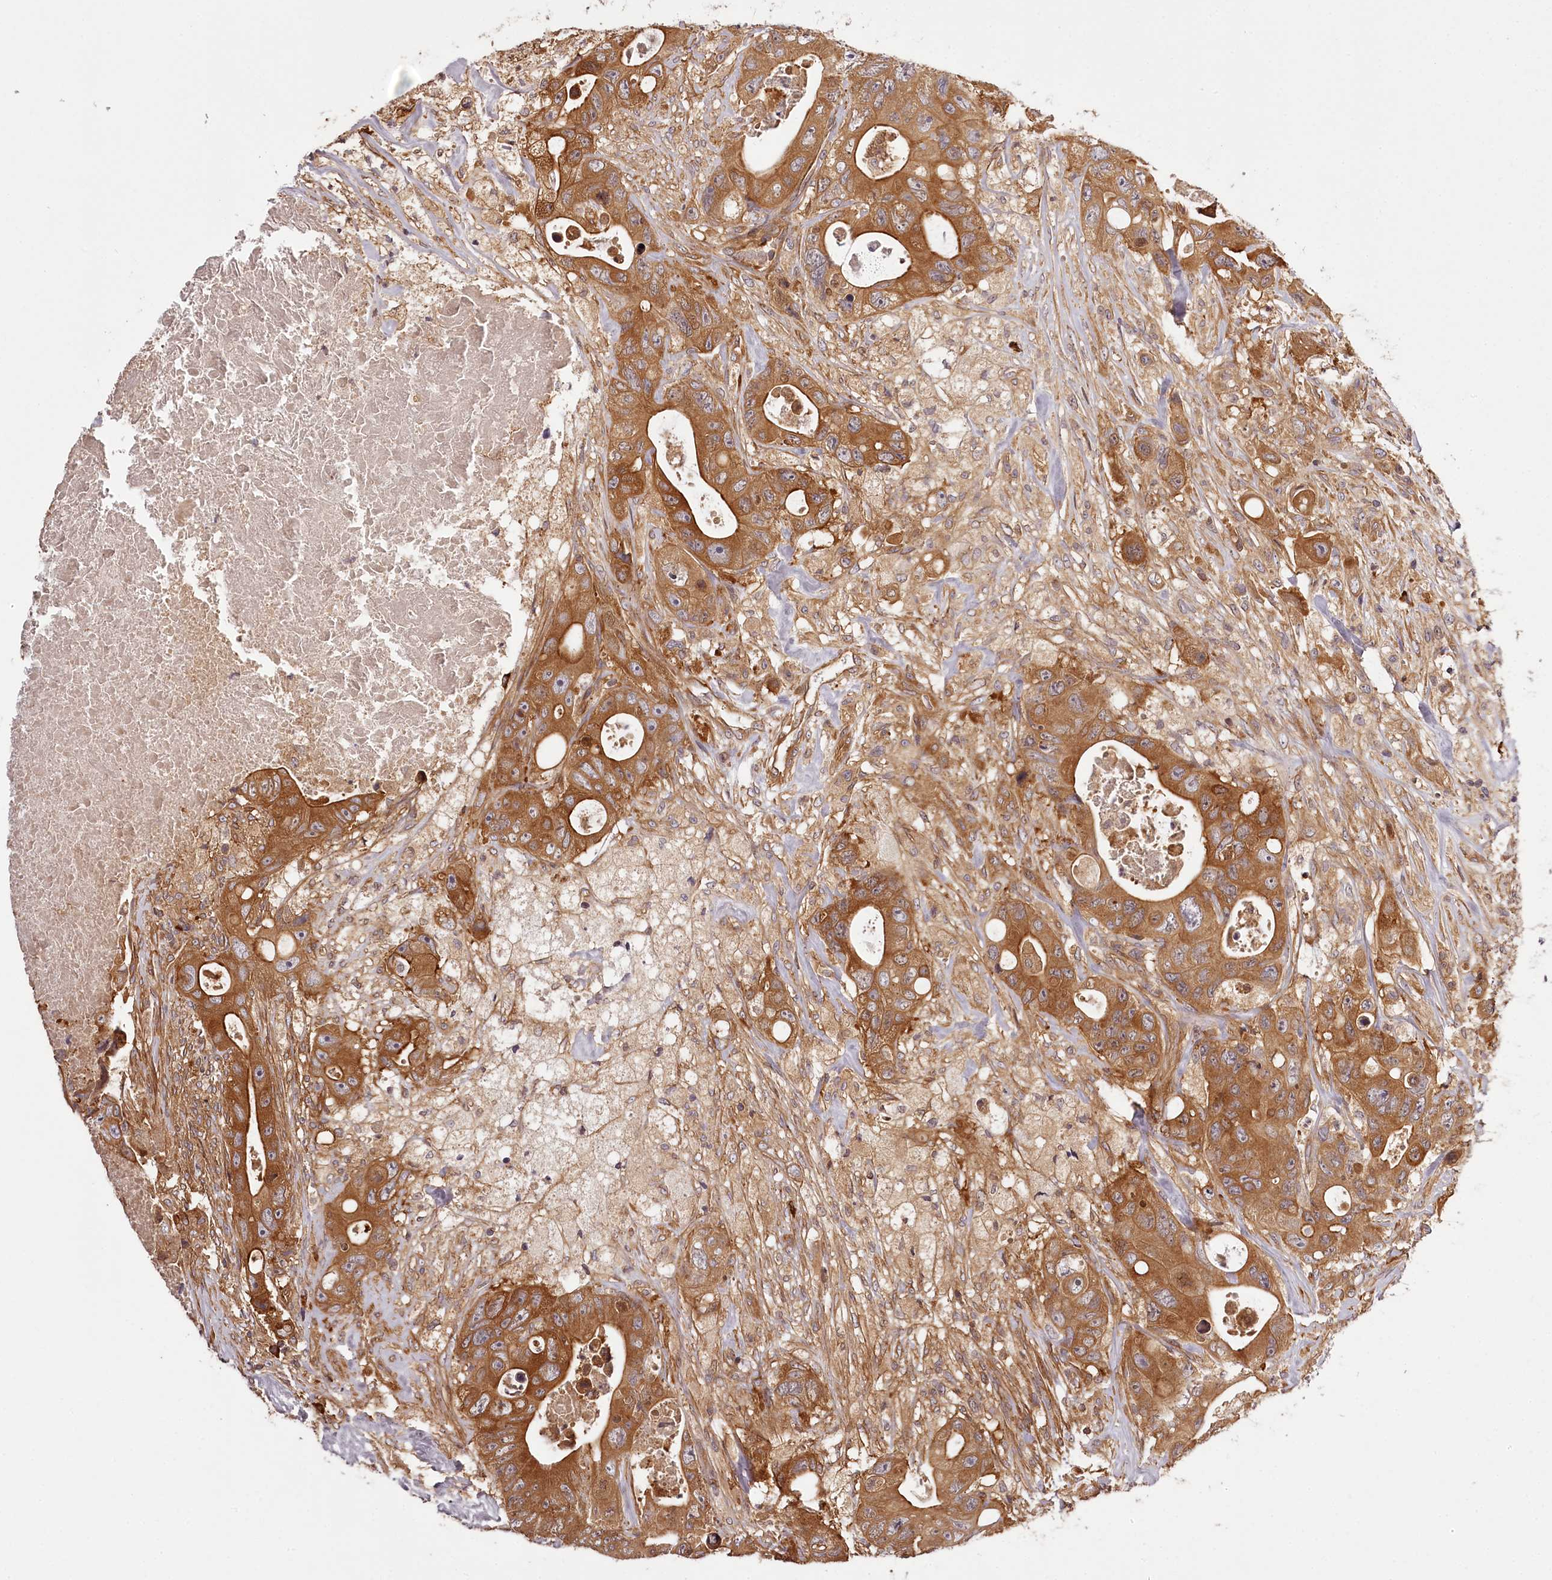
{"staining": {"intensity": "strong", "quantity": ">75%", "location": "cytoplasmic/membranous"}, "tissue": "colorectal cancer", "cell_type": "Tumor cells", "image_type": "cancer", "snomed": [{"axis": "morphology", "description": "Adenocarcinoma, NOS"}, {"axis": "topography", "description": "Colon"}], "caption": "Immunohistochemistry (IHC) of human colorectal cancer (adenocarcinoma) displays high levels of strong cytoplasmic/membranous expression in about >75% of tumor cells. (DAB = brown stain, brightfield microscopy at high magnification).", "gene": "TARS1", "patient": {"sex": "female", "age": 46}}